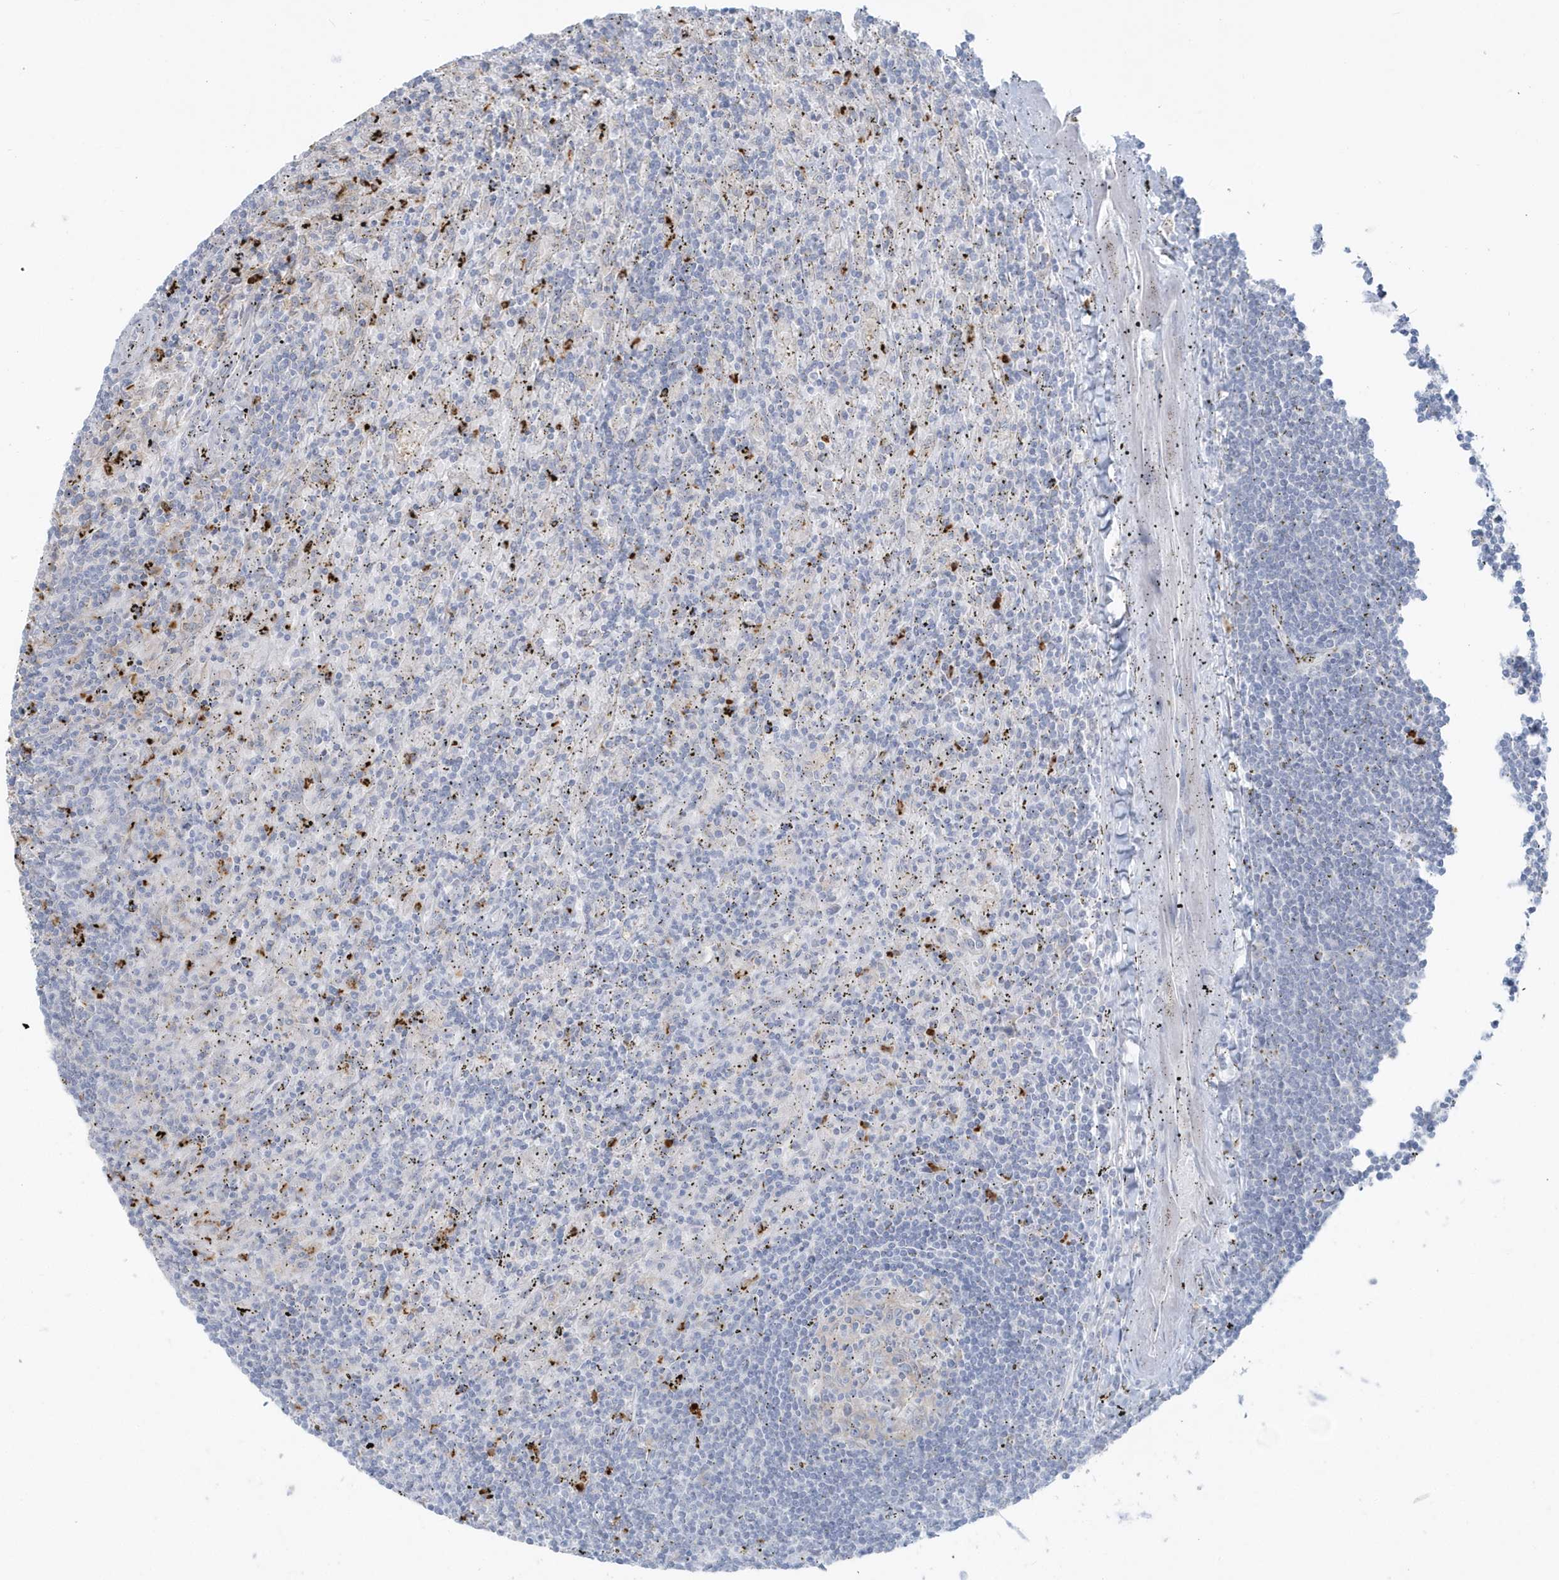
{"staining": {"intensity": "negative", "quantity": "none", "location": "none"}, "tissue": "lymphoma", "cell_type": "Tumor cells", "image_type": "cancer", "snomed": [{"axis": "morphology", "description": "Malignant lymphoma, non-Hodgkin's type, Low grade"}, {"axis": "topography", "description": "Spleen"}], "caption": "This photomicrograph is of low-grade malignant lymphoma, non-Hodgkin's type stained with immunohistochemistry to label a protein in brown with the nuclei are counter-stained blue. There is no expression in tumor cells.", "gene": "CCNJ", "patient": {"sex": "male", "age": 76}}